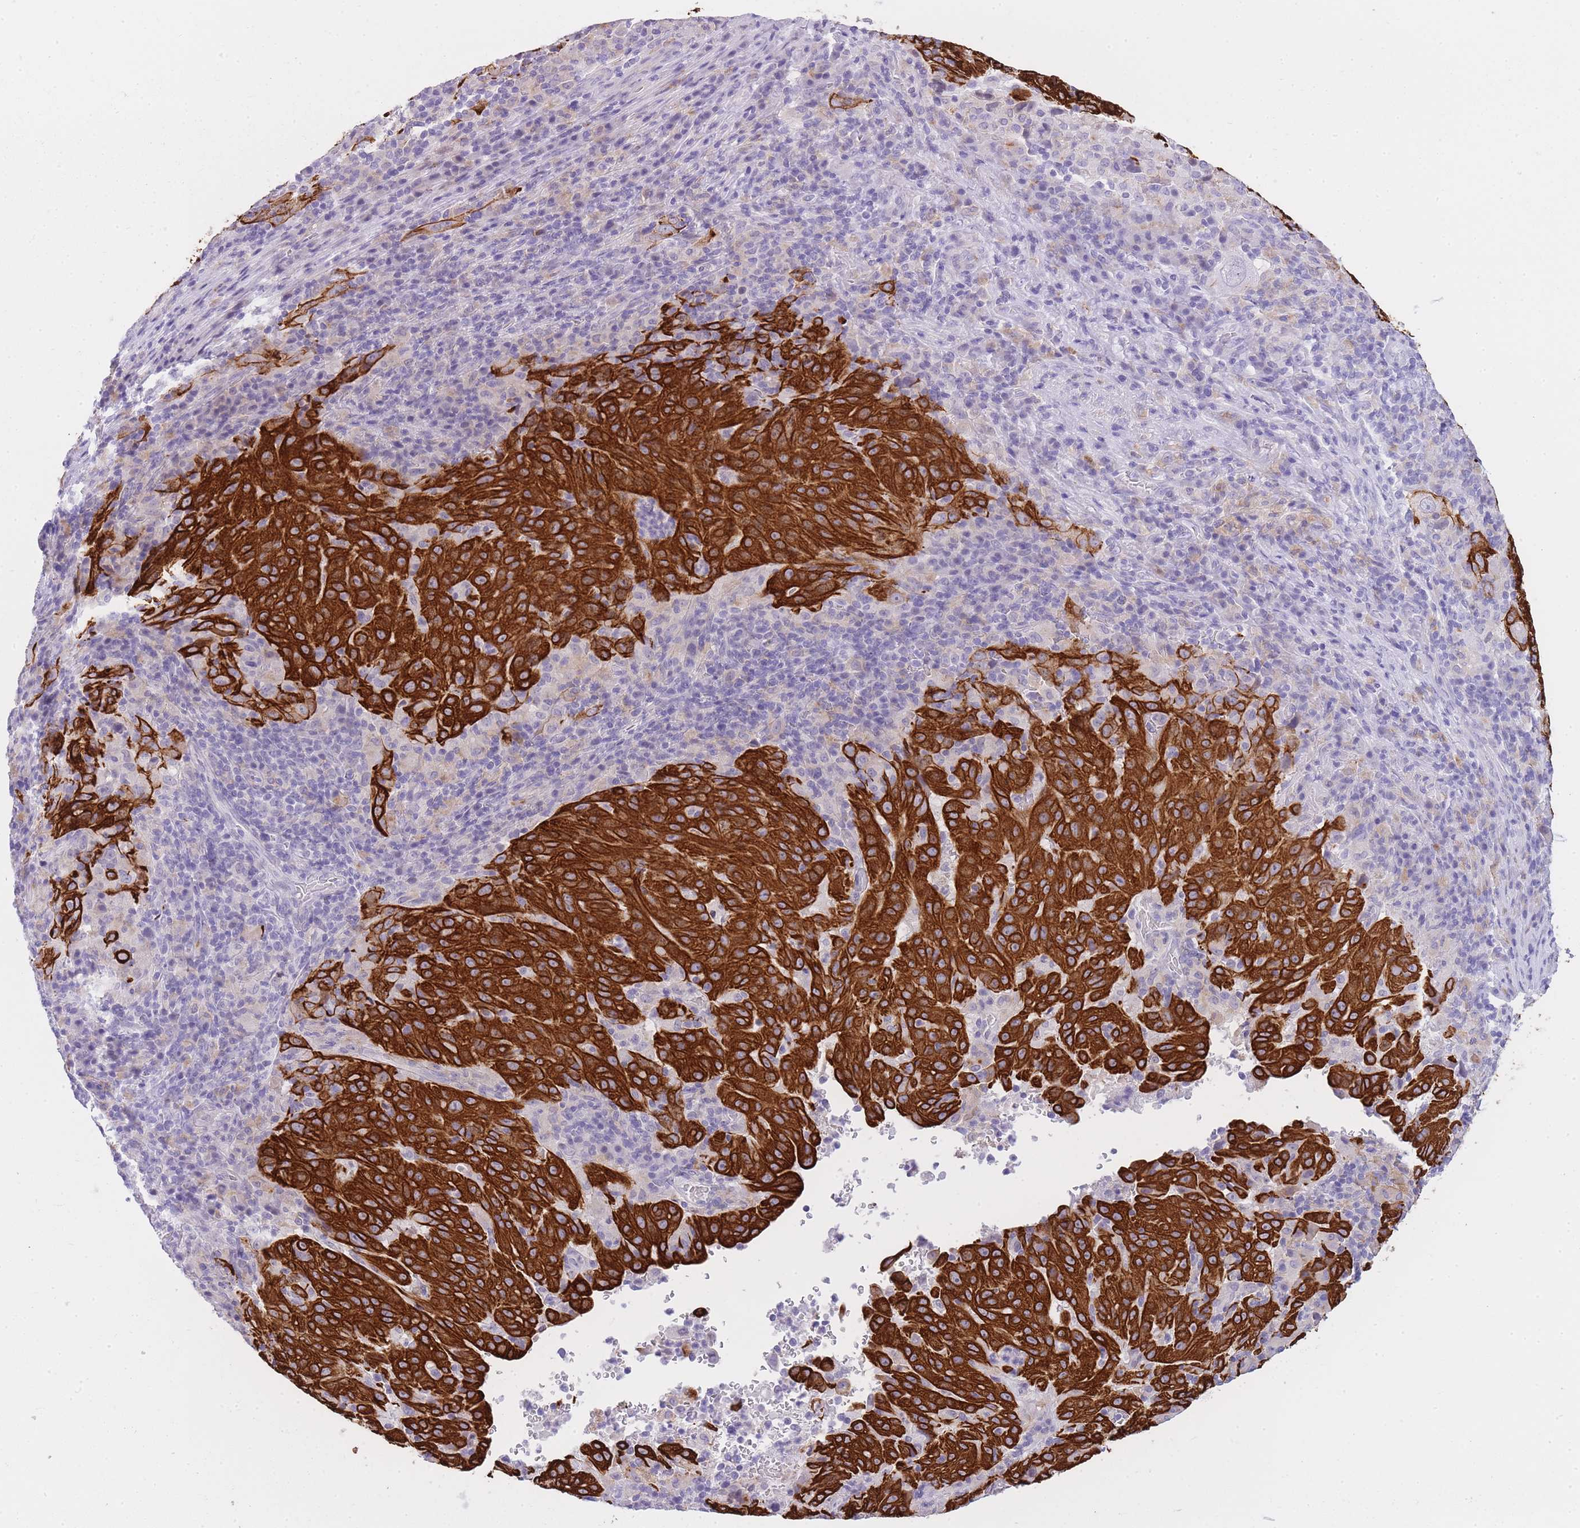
{"staining": {"intensity": "strong", "quantity": ">75%", "location": "cytoplasmic/membranous"}, "tissue": "pancreatic cancer", "cell_type": "Tumor cells", "image_type": "cancer", "snomed": [{"axis": "morphology", "description": "Adenocarcinoma, NOS"}, {"axis": "topography", "description": "Pancreas"}], "caption": "The histopathology image reveals immunohistochemical staining of adenocarcinoma (pancreatic). There is strong cytoplasmic/membranous staining is seen in approximately >75% of tumor cells. Using DAB (brown) and hematoxylin (blue) stains, captured at high magnification using brightfield microscopy.", "gene": "RADX", "patient": {"sex": "male", "age": 63}}